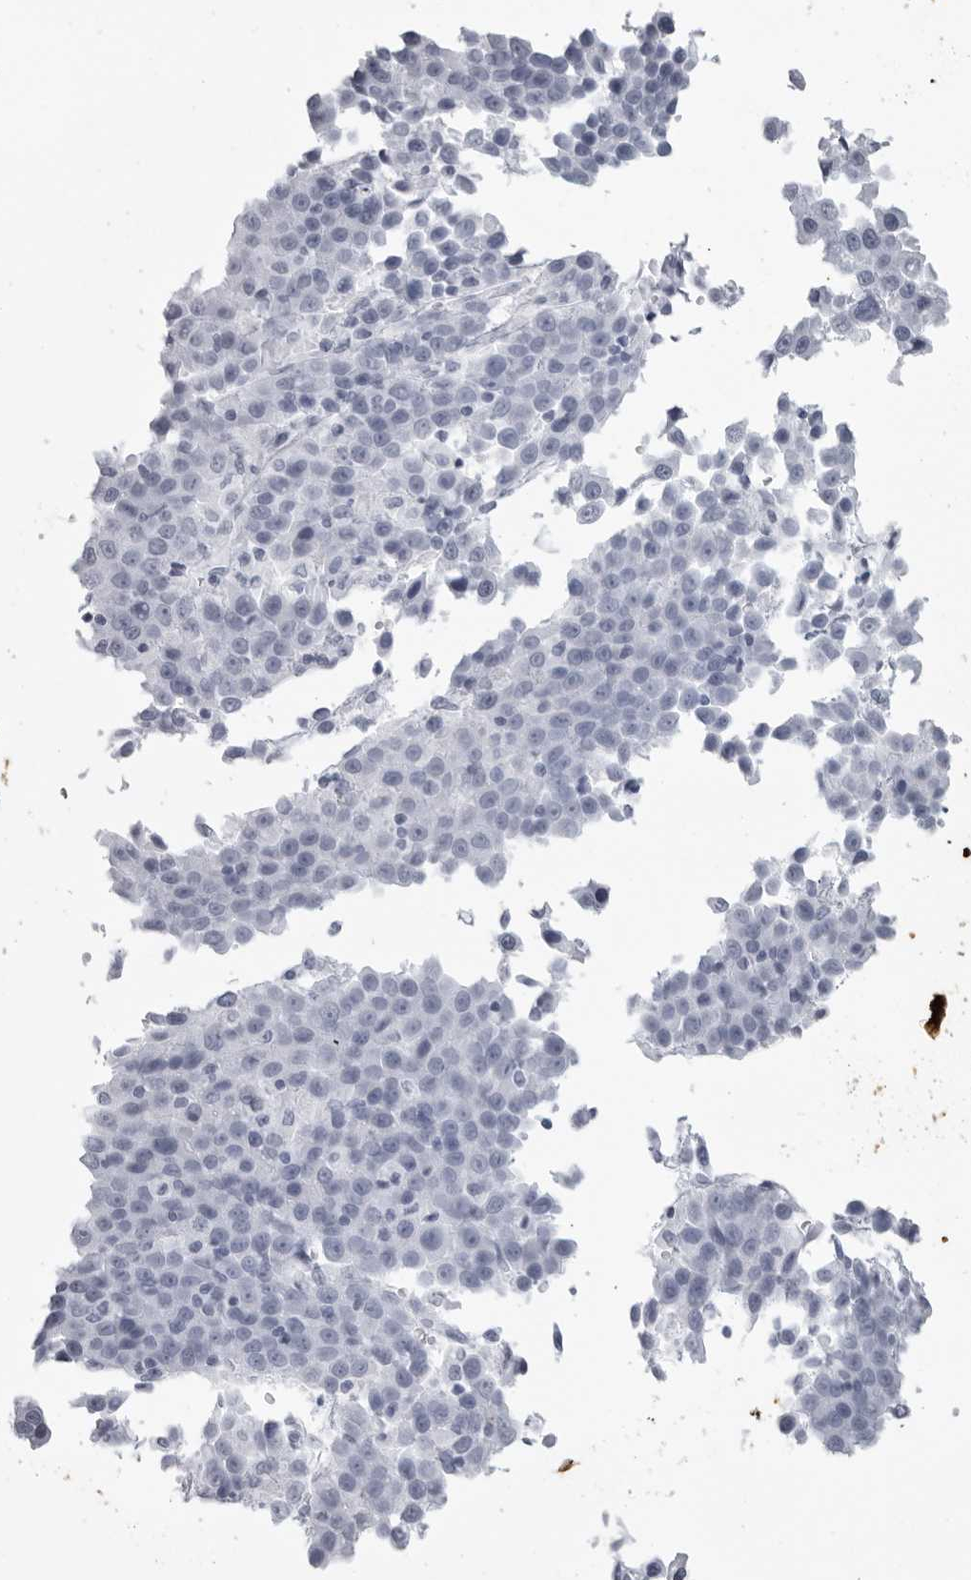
{"staining": {"intensity": "negative", "quantity": "none", "location": "none"}, "tissue": "liver cancer", "cell_type": "Tumor cells", "image_type": "cancer", "snomed": [{"axis": "morphology", "description": "Carcinoma, Hepatocellular, NOS"}, {"axis": "topography", "description": "Liver"}], "caption": "DAB (3,3'-diaminobenzidine) immunohistochemical staining of human liver hepatocellular carcinoma displays no significant positivity in tumor cells. (DAB IHC, high magnification).", "gene": "KLK9", "patient": {"sex": "female", "age": 53}}